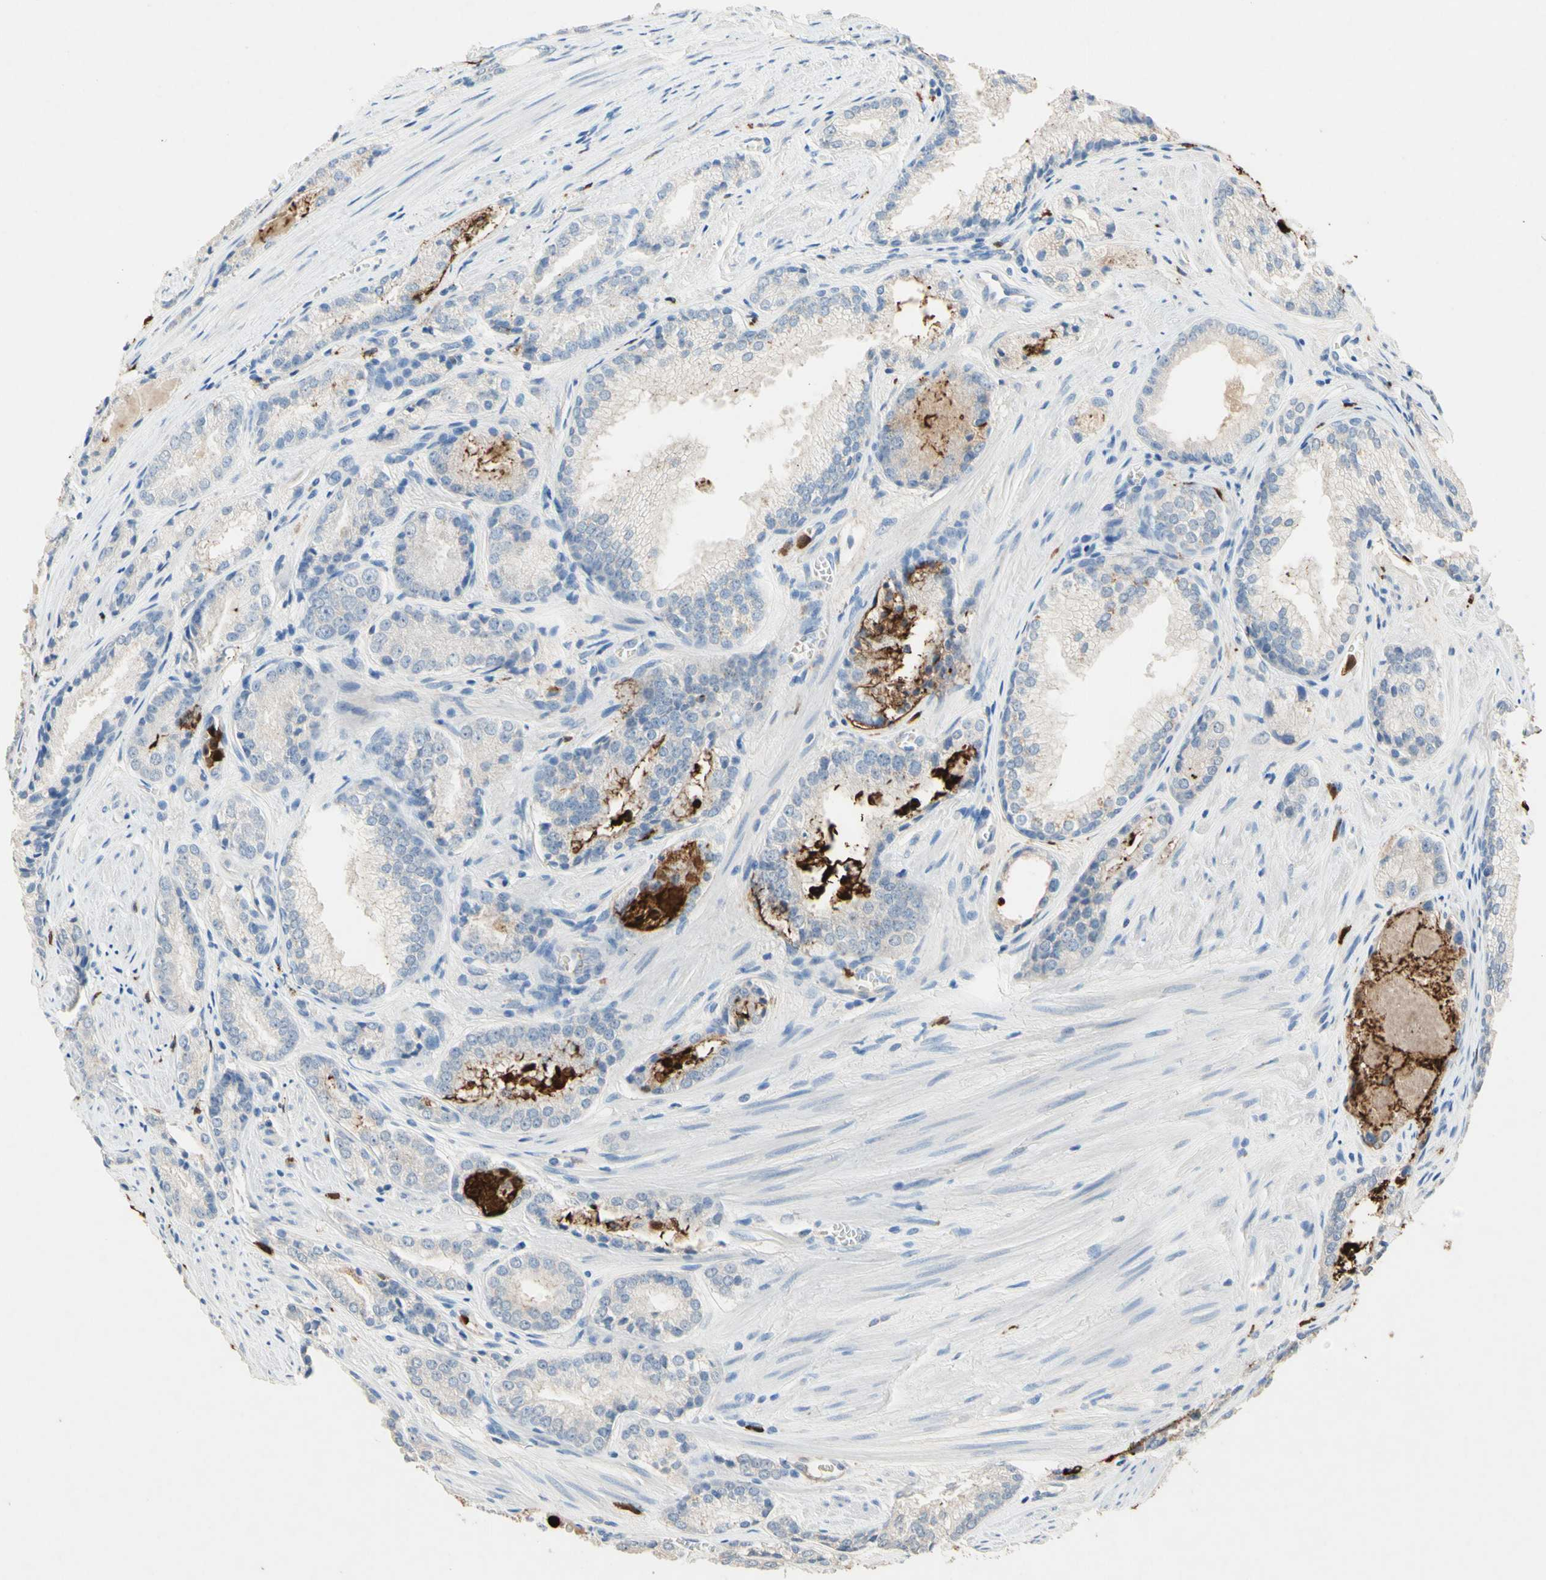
{"staining": {"intensity": "negative", "quantity": "none", "location": "none"}, "tissue": "prostate cancer", "cell_type": "Tumor cells", "image_type": "cancer", "snomed": [{"axis": "morphology", "description": "Adenocarcinoma, Low grade"}, {"axis": "topography", "description": "Prostate"}], "caption": "An immunohistochemistry (IHC) histopathology image of prostate cancer is shown. There is no staining in tumor cells of prostate cancer.", "gene": "NFKBIZ", "patient": {"sex": "male", "age": 60}}